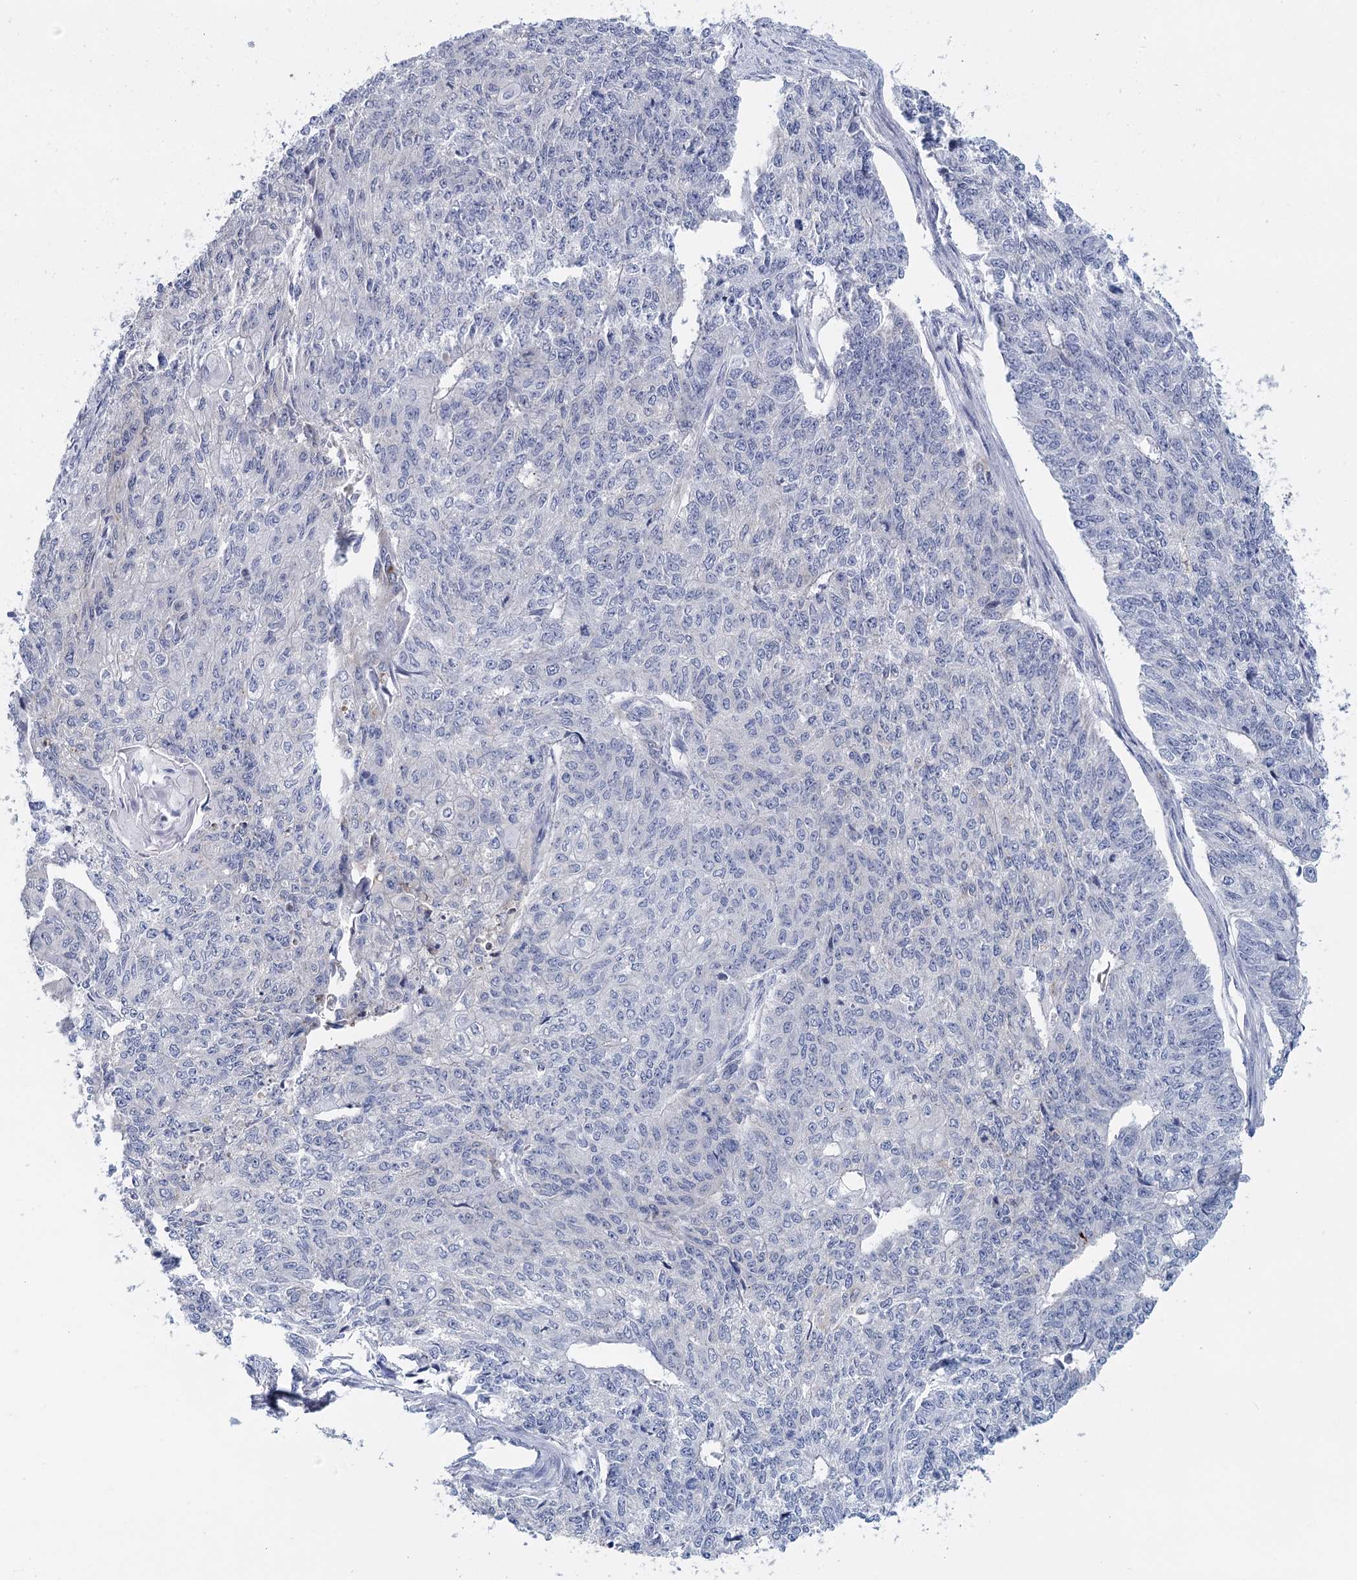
{"staining": {"intensity": "negative", "quantity": "none", "location": "none"}, "tissue": "endometrial cancer", "cell_type": "Tumor cells", "image_type": "cancer", "snomed": [{"axis": "morphology", "description": "Adenocarcinoma, NOS"}, {"axis": "topography", "description": "Endometrium"}], "caption": "Tumor cells show no significant protein expression in endometrial cancer. (DAB (3,3'-diaminobenzidine) immunohistochemistry (IHC) with hematoxylin counter stain).", "gene": "METTL7B", "patient": {"sex": "female", "age": 32}}